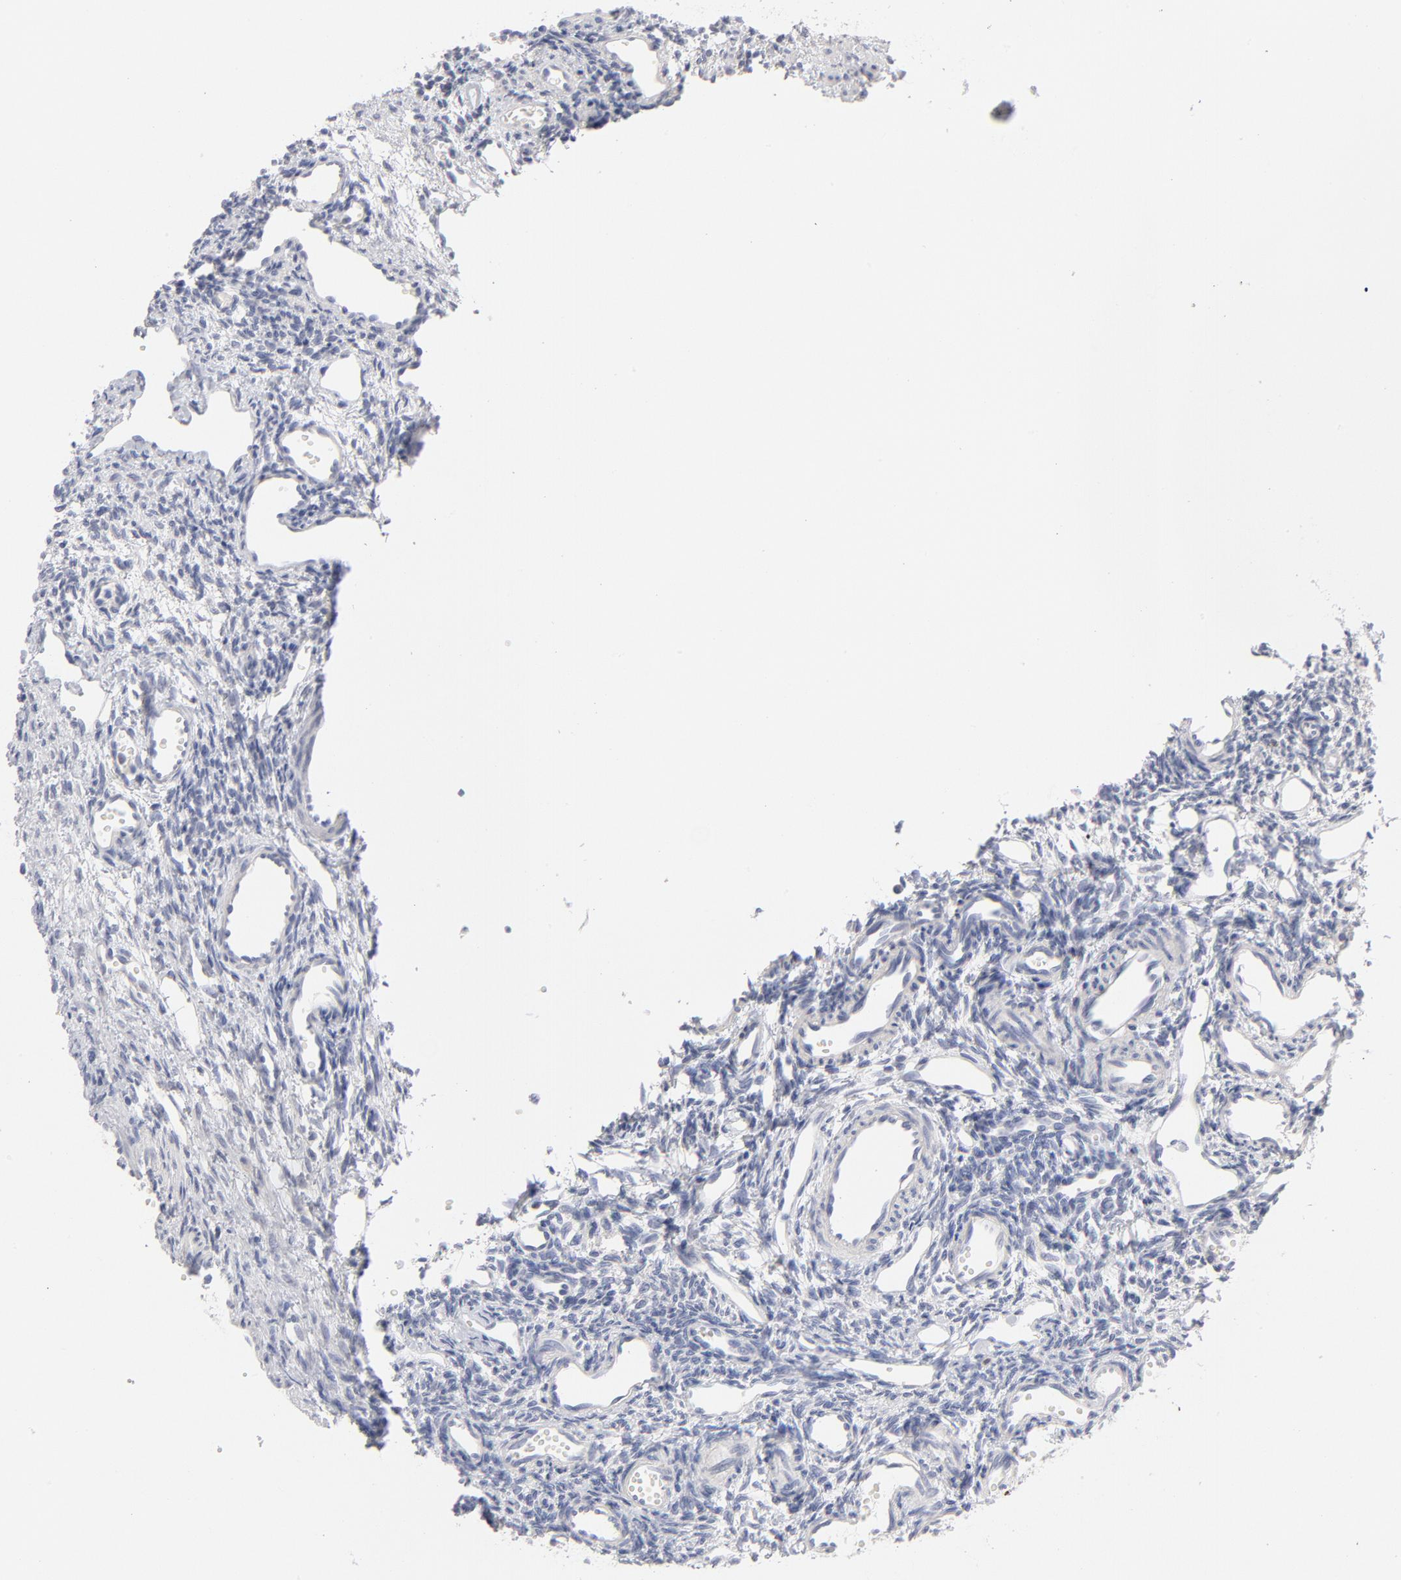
{"staining": {"intensity": "negative", "quantity": "none", "location": "none"}, "tissue": "ovary", "cell_type": "Follicle cells", "image_type": "normal", "snomed": [{"axis": "morphology", "description": "Normal tissue, NOS"}, {"axis": "topography", "description": "Ovary"}], "caption": "The immunohistochemistry histopathology image has no significant positivity in follicle cells of ovary. (Brightfield microscopy of DAB (3,3'-diaminobenzidine) immunohistochemistry (IHC) at high magnification).", "gene": "MCM7", "patient": {"sex": "female", "age": 33}}